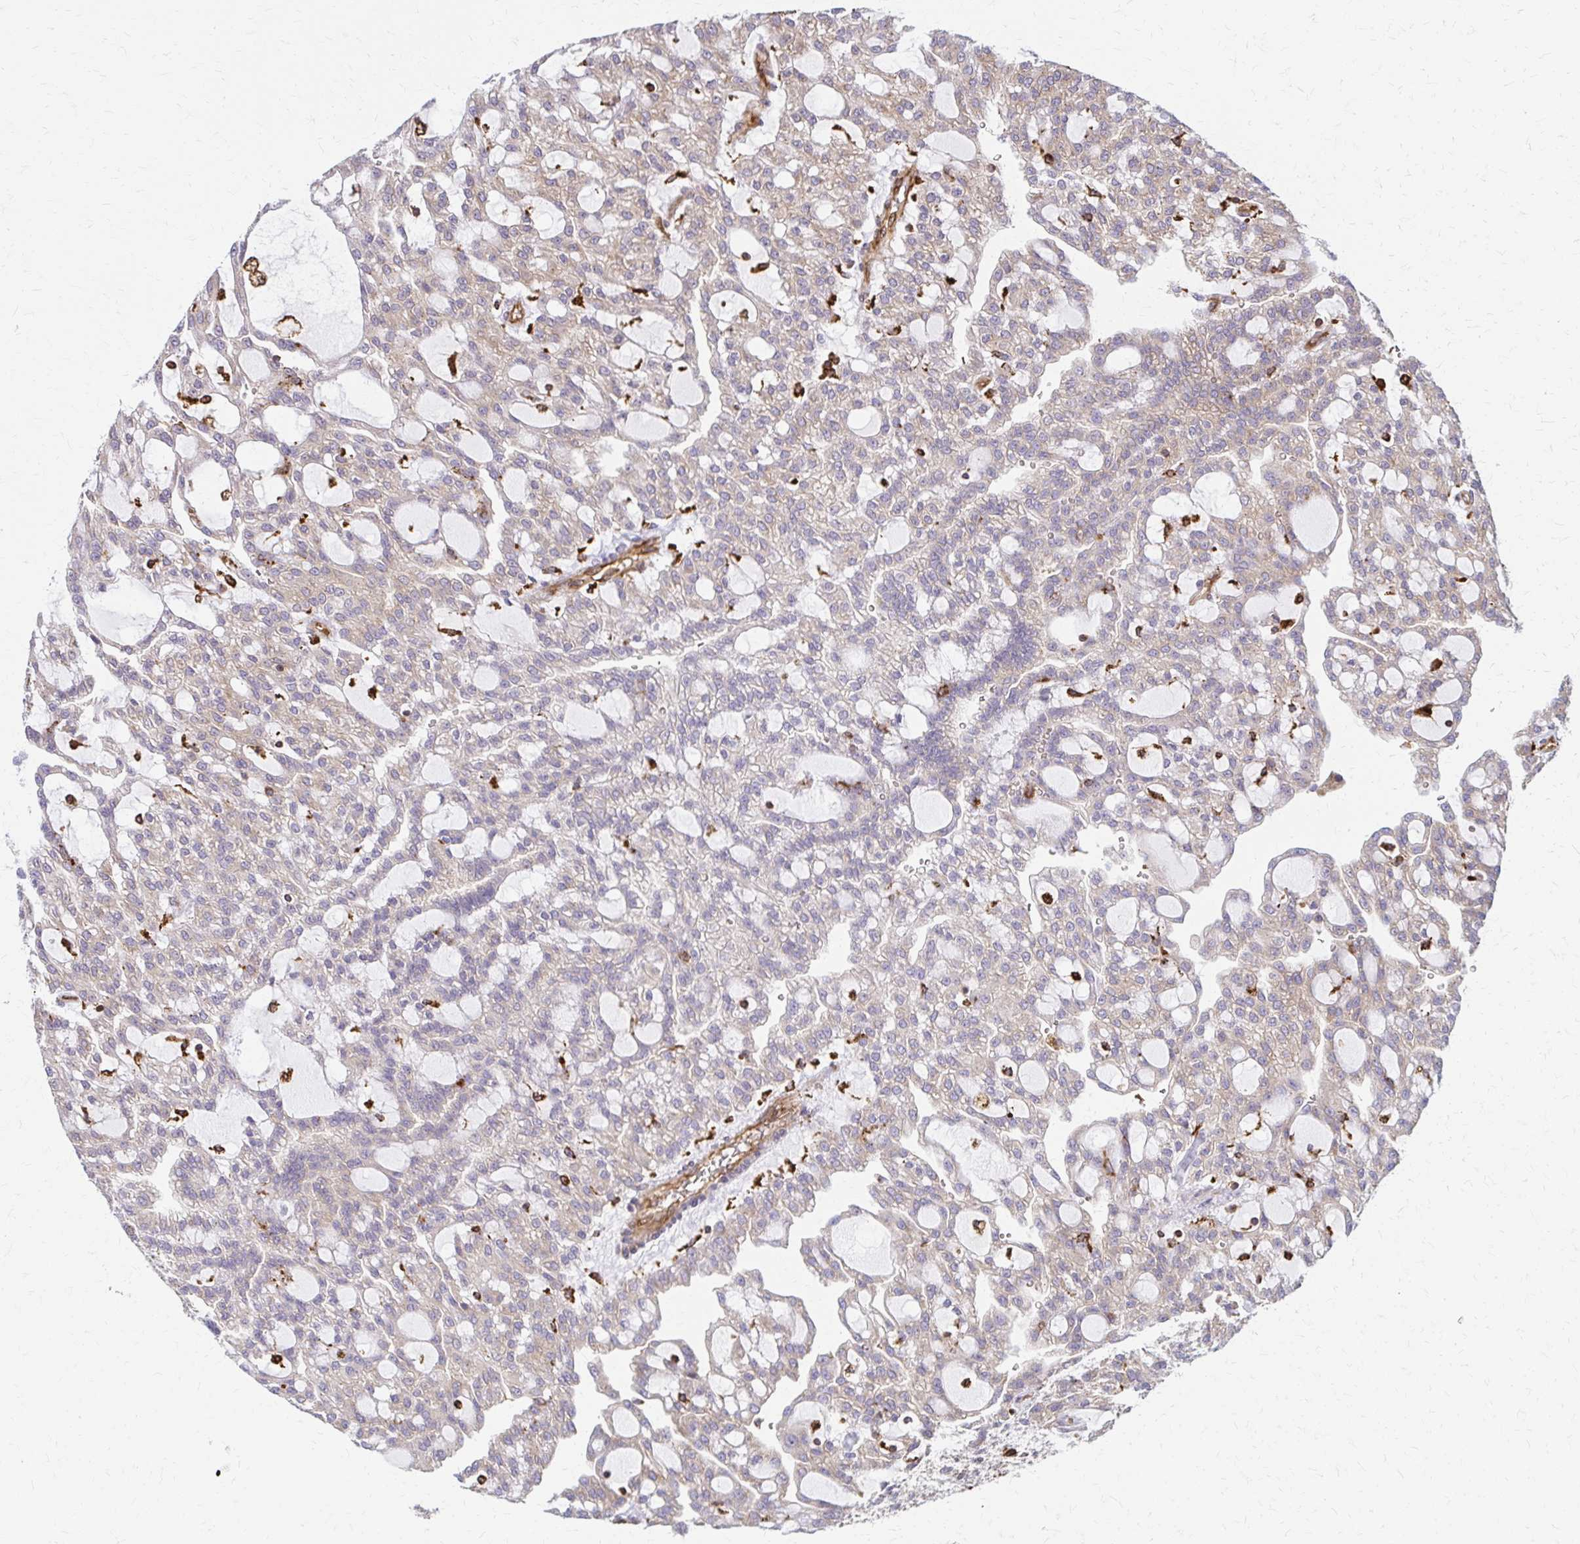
{"staining": {"intensity": "weak", "quantity": "25%-75%", "location": "cytoplasmic/membranous"}, "tissue": "renal cancer", "cell_type": "Tumor cells", "image_type": "cancer", "snomed": [{"axis": "morphology", "description": "Adenocarcinoma, NOS"}, {"axis": "topography", "description": "Kidney"}], "caption": "Weak cytoplasmic/membranous staining for a protein is identified in approximately 25%-75% of tumor cells of adenocarcinoma (renal) using IHC.", "gene": "WASF2", "patient": {"sex": "male", "age": 63}}